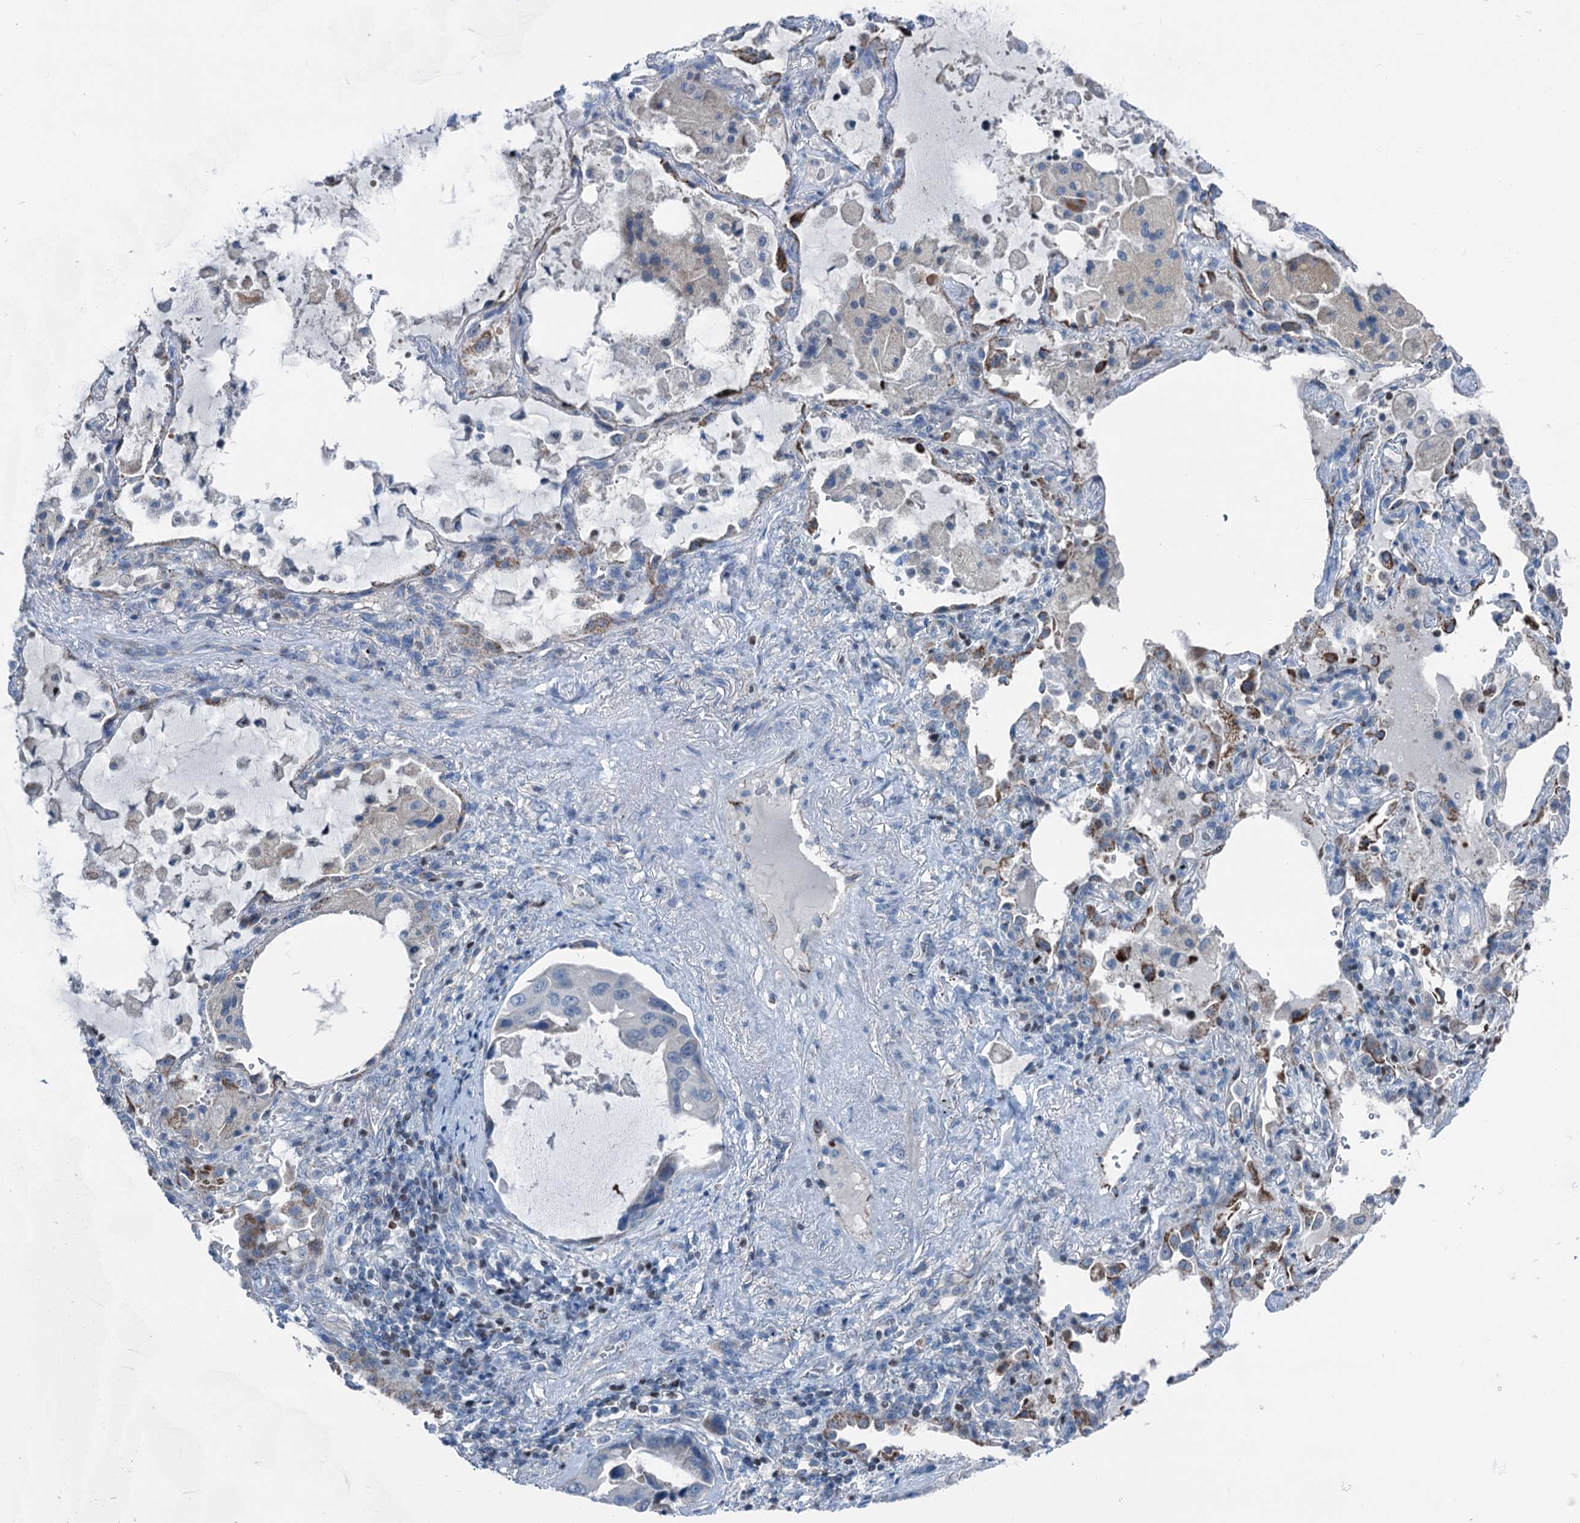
{"staining": {"intensity": "negative", "quantity": "none", "location": "none"}, "tissue": "lung cancer", "cell_type": "Tumor cells", "image_type": "cancer", "snomed": [{"axis": "morphology", "description": "Squamous cell carcinoma, NOS"}, {"axis": "topography", "description": "Lung"}], "caption": "High magnification brightfield microscopy of lung cancer stained with DAB (3,3'-diaminobenzidine) (brown) and counterstained with hematoxylin (blue): tumor cells show no significant expression.", "gene": "ELP4", "patient": {"sex": "female", "age": 73}}